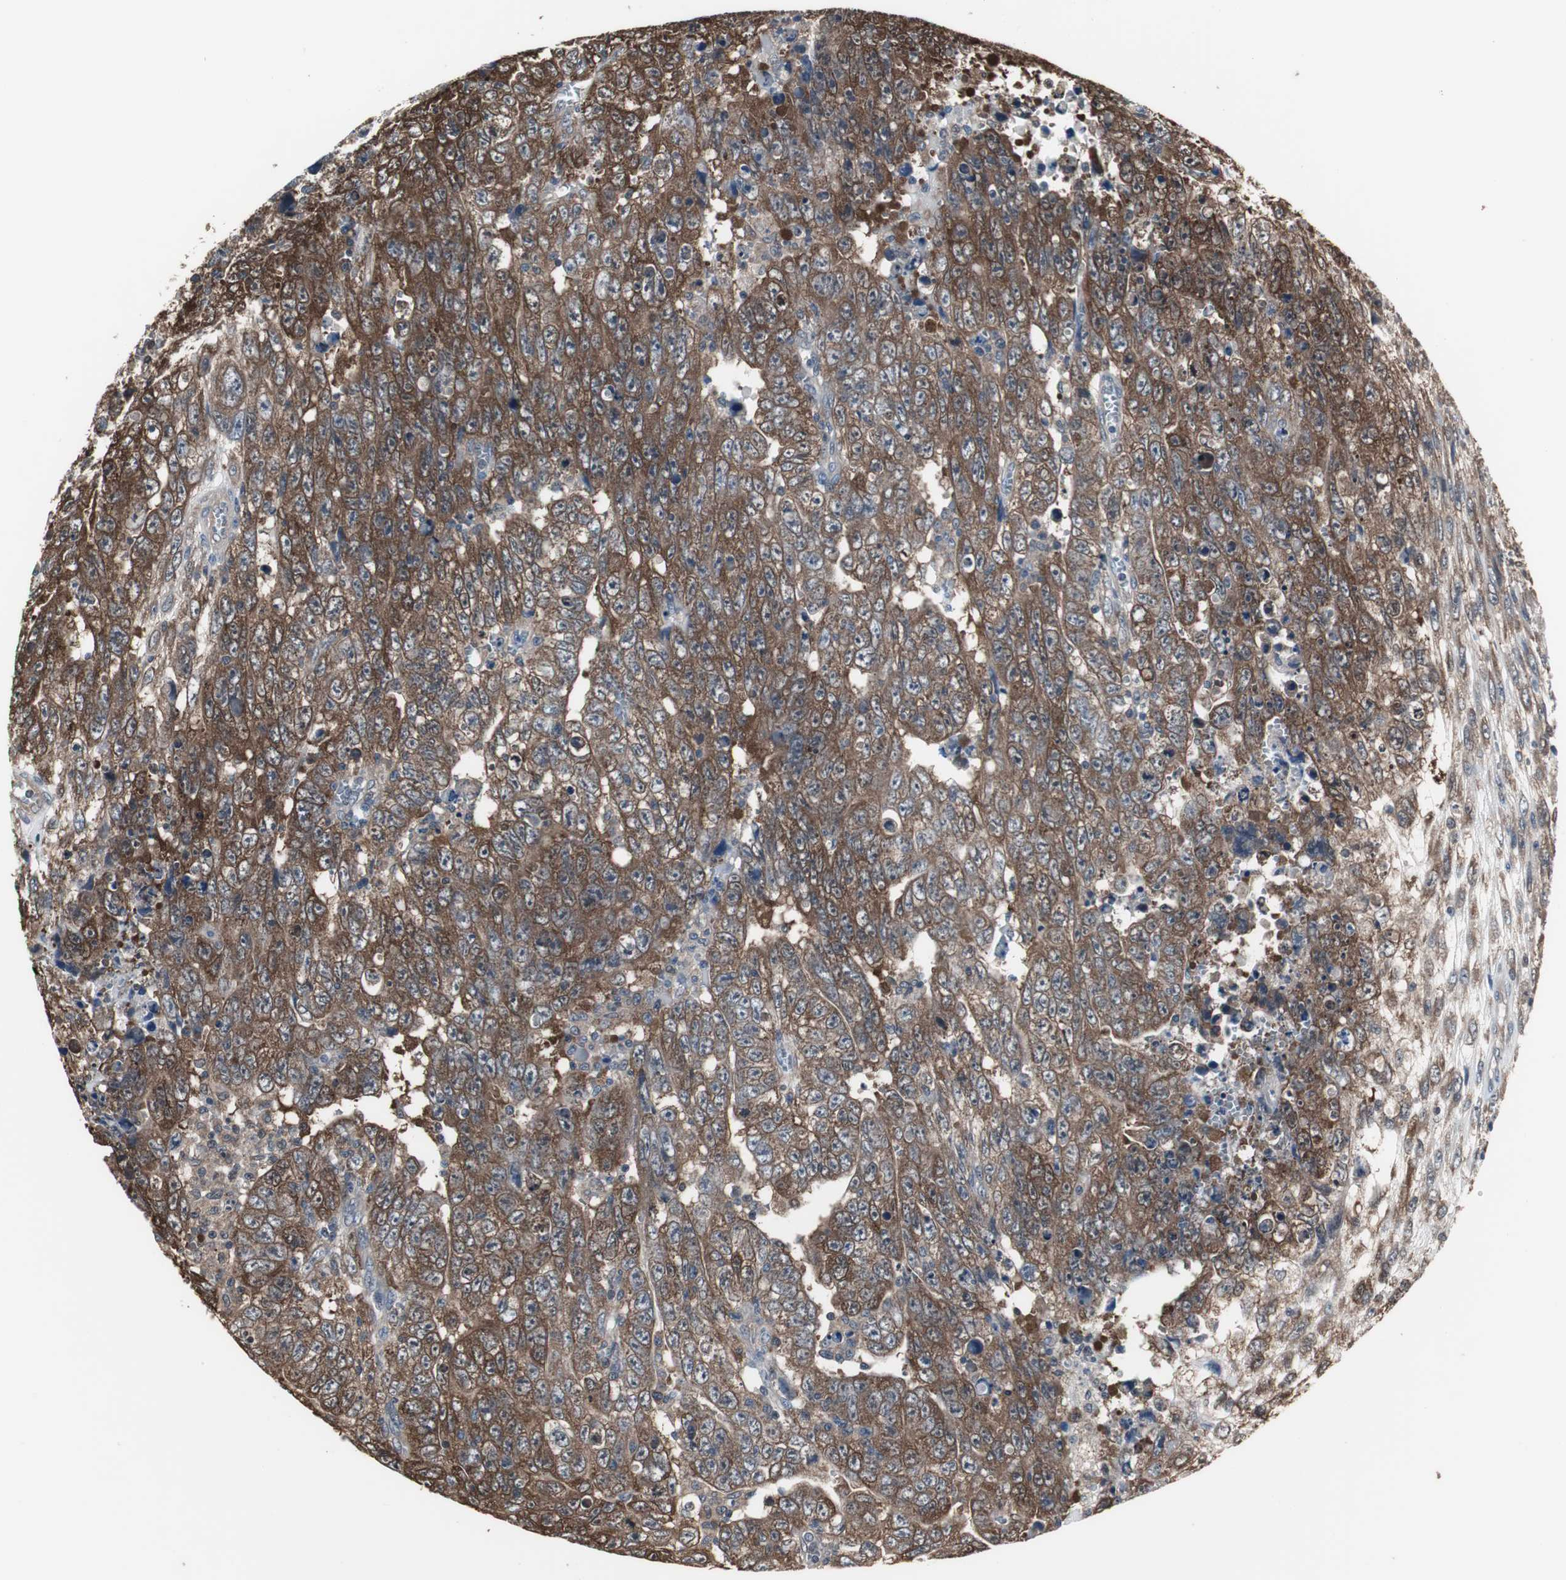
{"staining": {"intensity": "strong", "quantity": ">75%", "location": "cytoplasmic/membranous"}, "tissue": "testis cancer", "cell_type": "Tumor cells", "image_type": "cancer", "snomed": [{"axis": "morphology", "description": "Carcinoma, Embryonal, NOS"}, {"axis": "topography", "description": "Testis"}], "caption": "This photomicrograph demonstrates immunohistochemistry staining of testis cancer (embryonal carcinoma), with high strong cytoplasmic/membranous positivity in about >75% of tumor cells.", "gene": "ZSCAN22", "patient": {"sex": "male", "age": 28}}